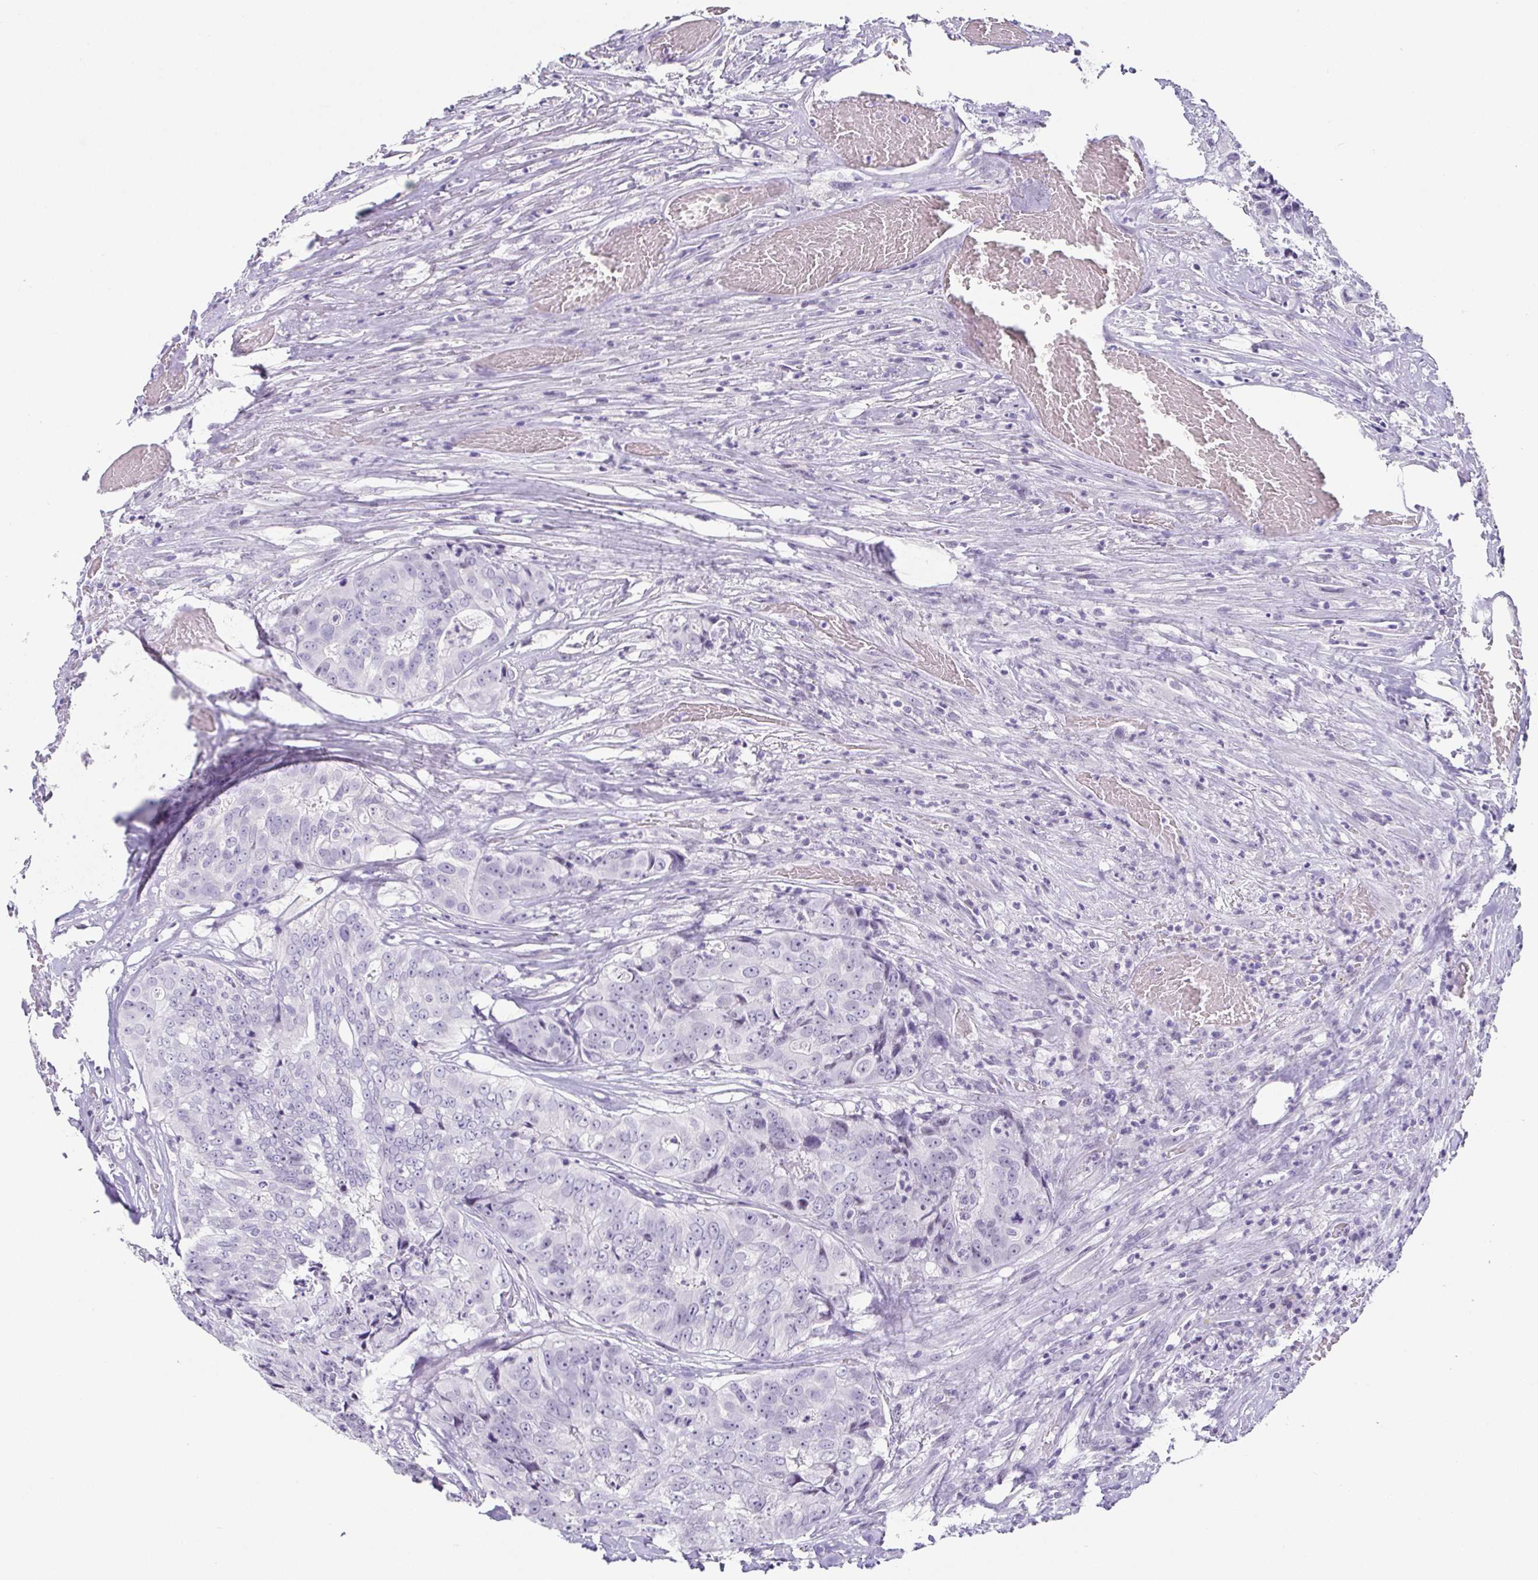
{"staining": {"intensity": "negative", "quantity": "none", "location": "none"}, "tissue": "colorectal cancer", "cell_type": "Tumor cells", "image_type": "cancer", "snomed": [{"axis": "morphology", "description": "Adenocarcinoma, NOS"}, {"axis": "topography", "description": "Rectum"}], "caption": "IHC of human colorectal adenocarcinoma shows no expression in tumor cells.", "gene": "ESX1", "patient": {"sex": "female", "age": 62}}